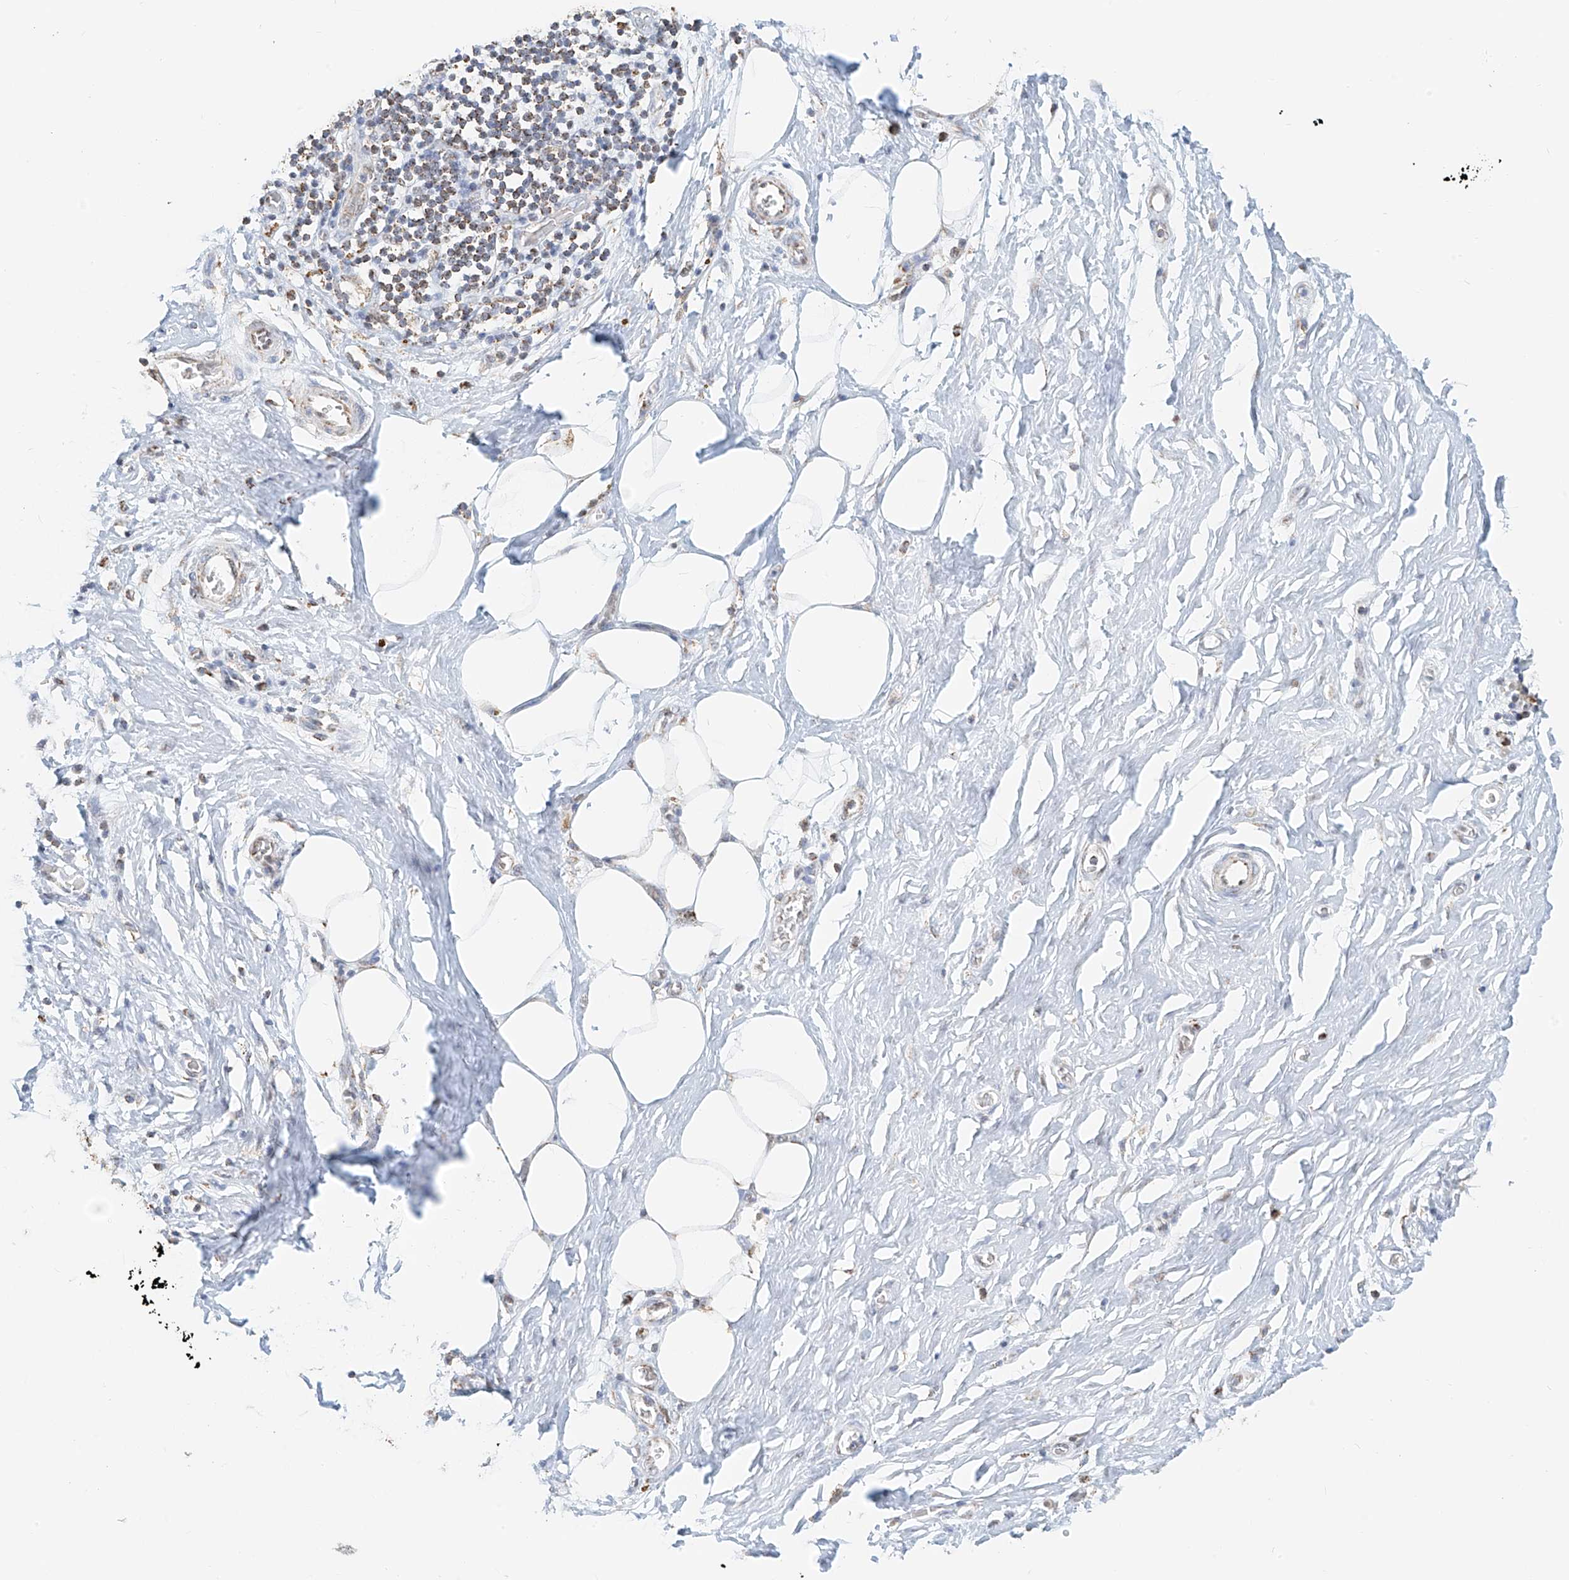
{"staining": {"intensity": "negative", "quantity": "none", "location": "none"}, "tissue": "adipose tissue", "cell_type": "Adipocytes", "image_type": "normal", "snomed": [{"axis": "morphology", "description": "Normal tissue, NOS"}, {"axis": "morphology", "description": "Adenocarcinoma, NOS"}, {"axis": "topography", "description": "Pancreas"}, {"axis": "topography", "description": "Peripheral nerve tissue"}], "caption": "IHC of normal adipose tissue exhibits no expression in adipocytes.", "gene": "NALCN", "patient": {"sex": "male", "age": 59}}